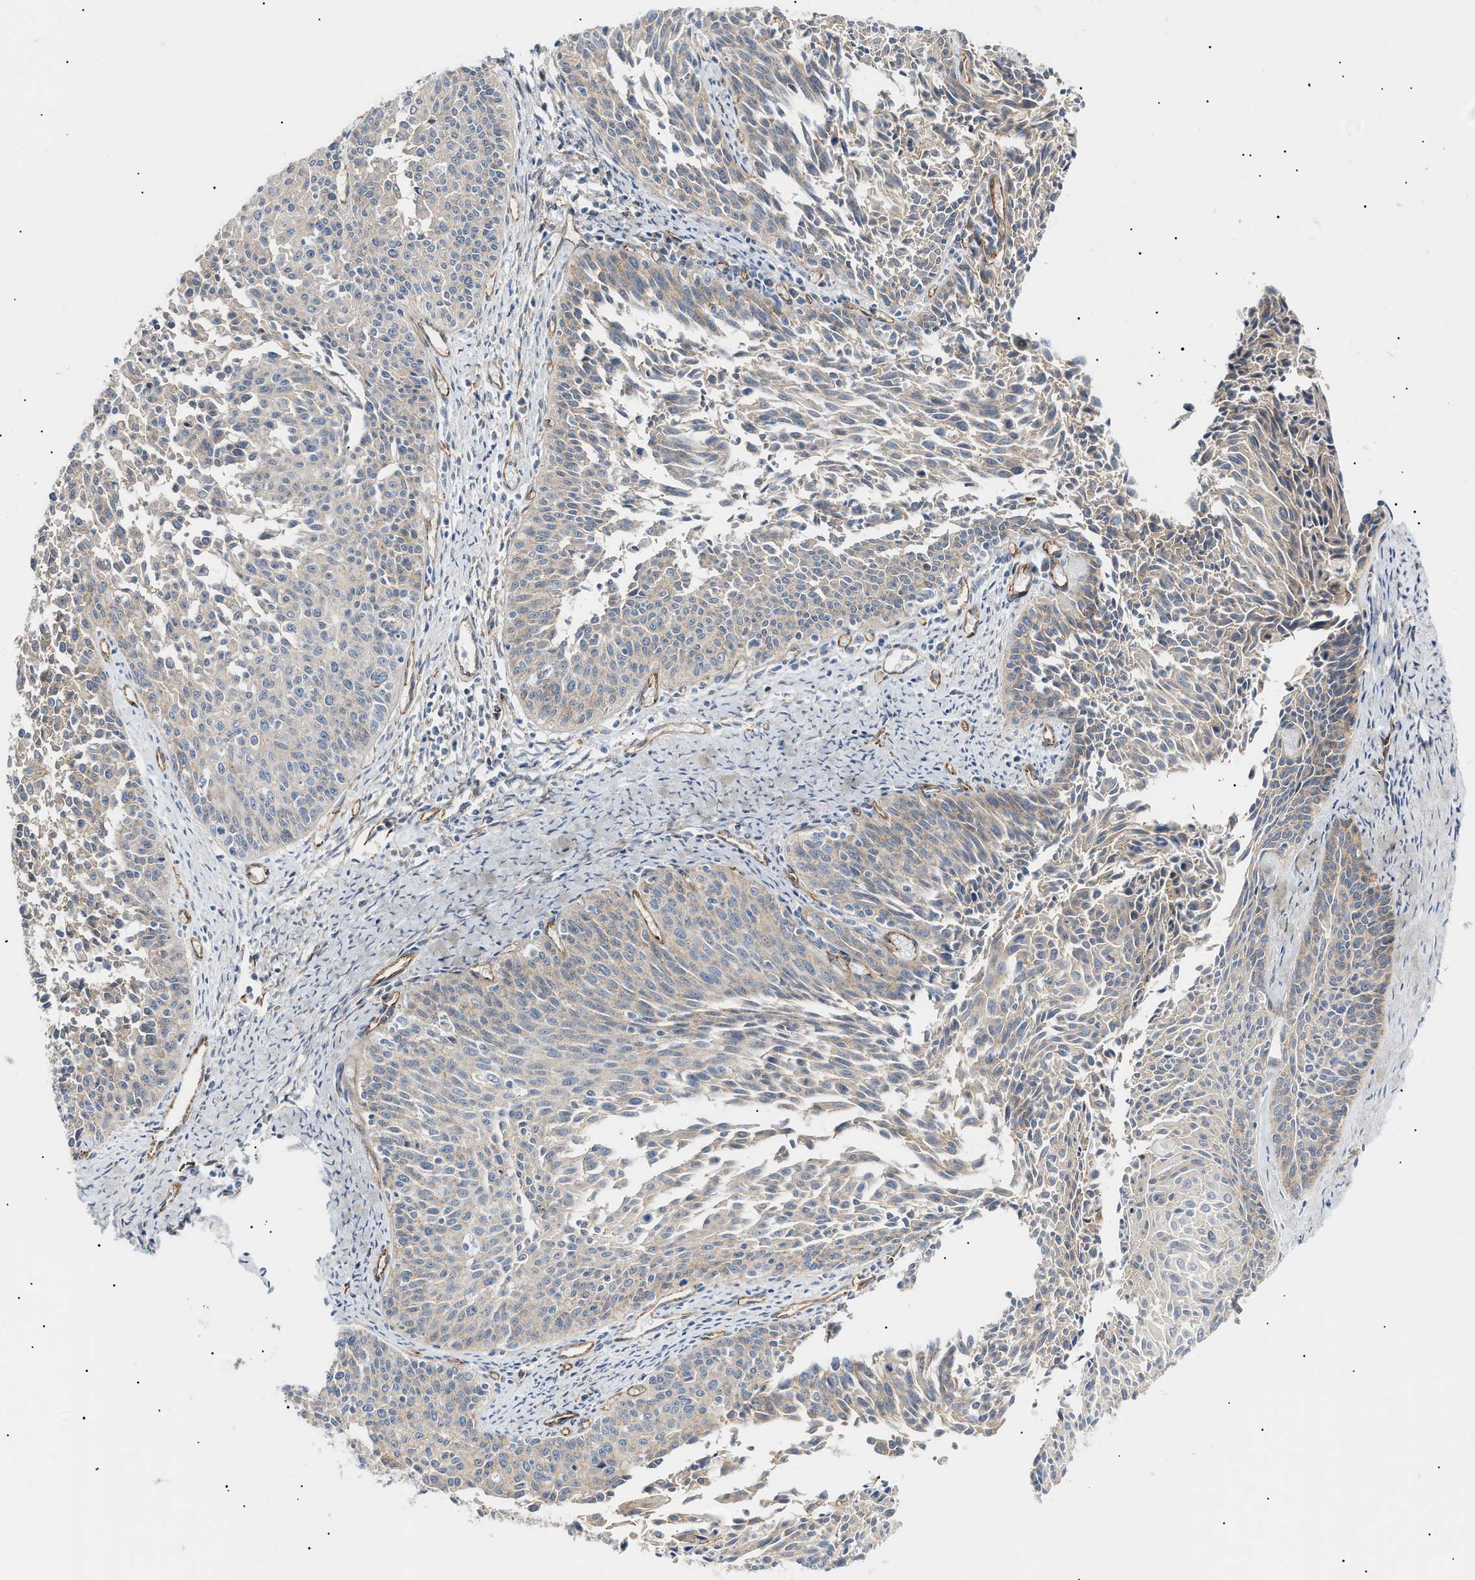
{"staining": {"intensity": "weak", "quantity": "<25%", "location": "cytoplasmic/membranous"}, "tissue": "cervical cancer", "cell_type": "Tumor cells", "image_type": "cancer", "snomed": [{"axis": "morphology", "description": "Squamous cell carcinoma, NOS"}, {"axis": "topography", "description": "Cervix"}], "caption": "Immunohistochemistry (IHC) micrograph of human squamous cell carcinoma (cervical) stained for a protein (brown), which displays no expression in tumor cells.", "gene": "ZFHX2", "patient": {"sex": "female", "age": 55}}